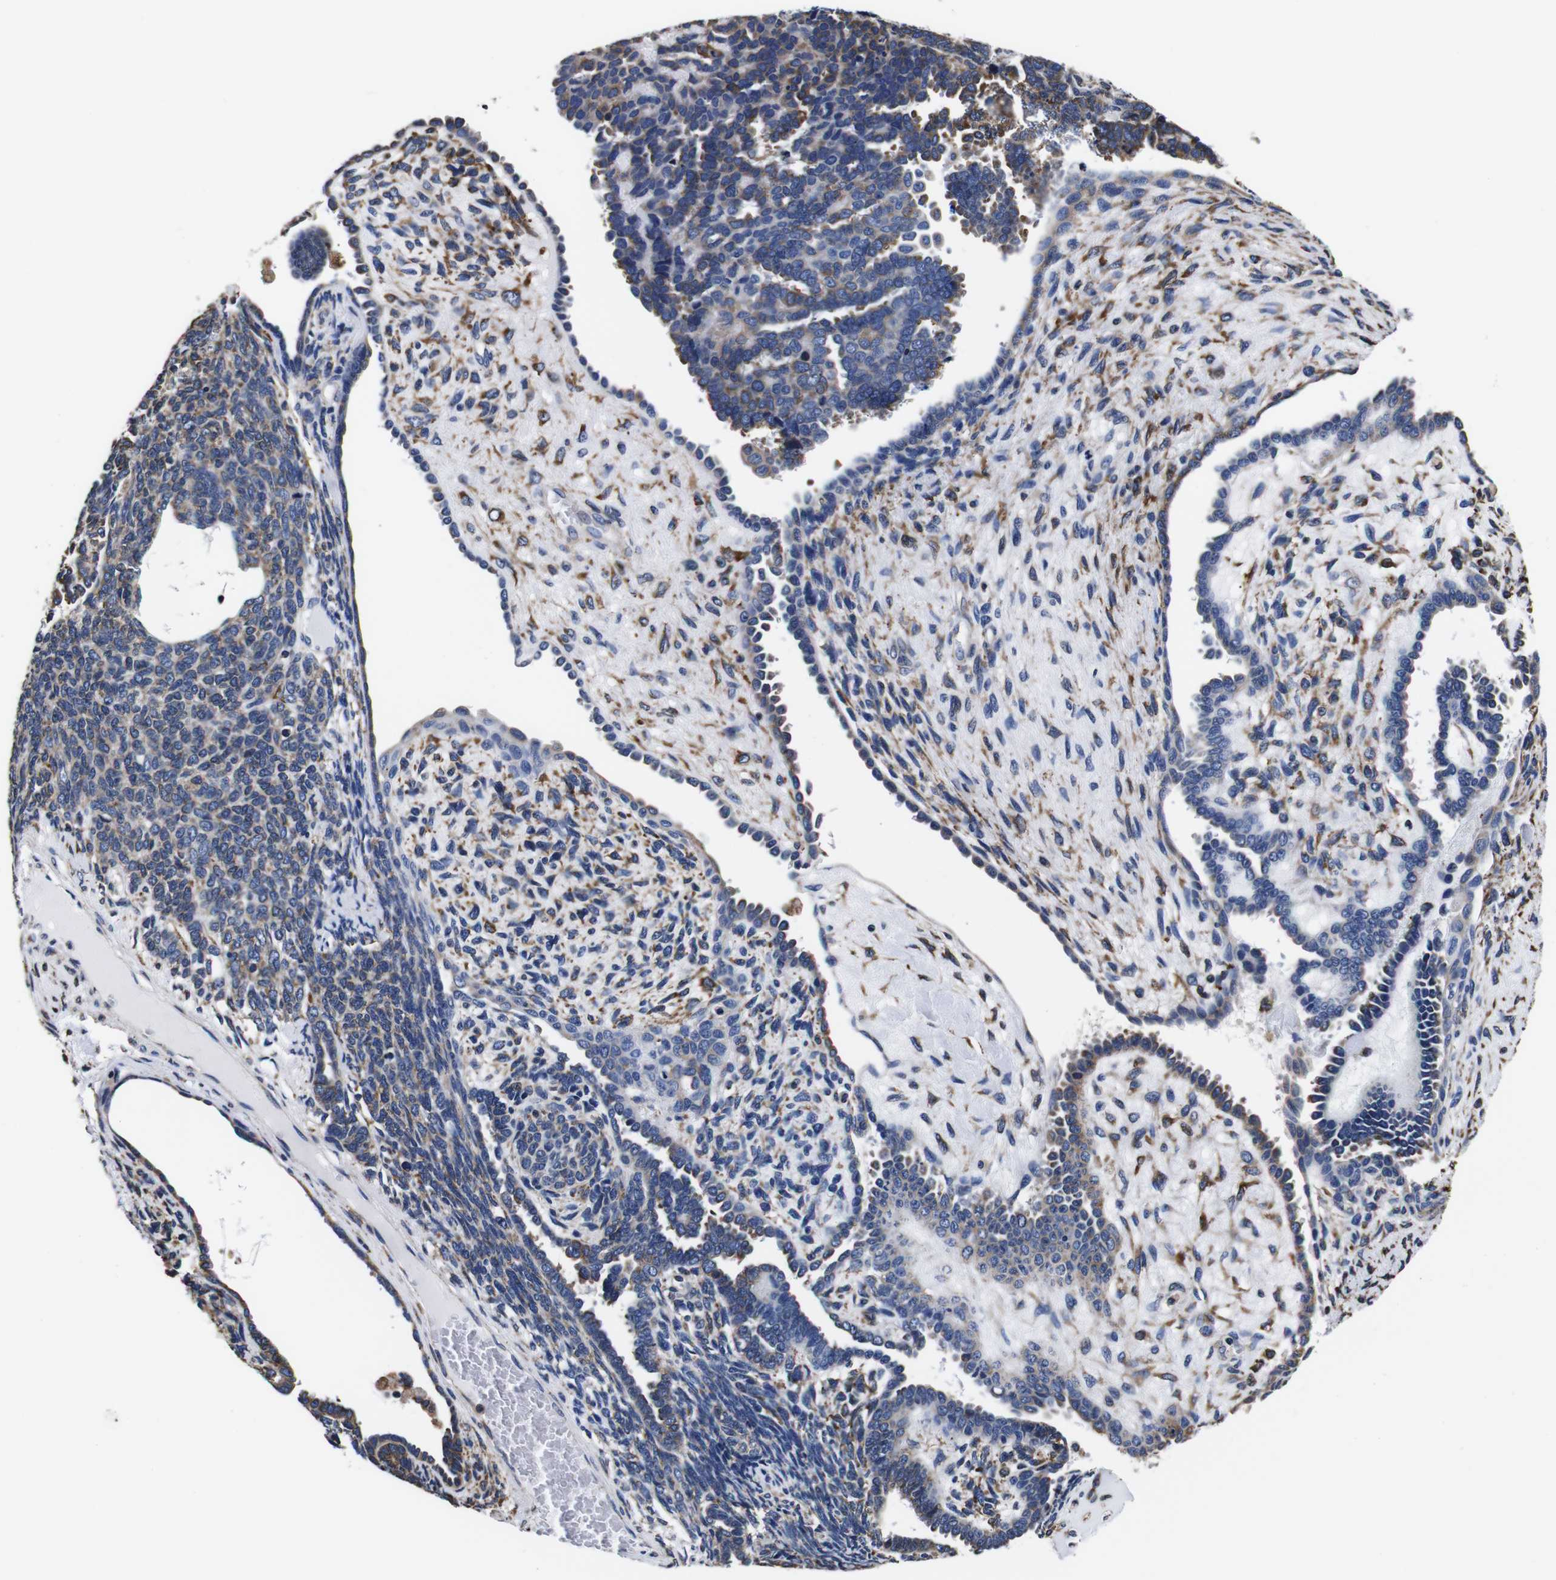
{"staining": {"intensity": "moderate", "quantity": "<25%", "location": "cytoplasmic/membranous"}, "tissue": "endometrial cancer", "cell_type": "Tumor cells", "image_type": "cancer", "snomed": [{"axis": "morphology", "description": "Neoplasm, malignant, NOS"}, {"axis": "topography", "description": "Endometrium"}], "caption": "Endometrial cancer was stained to show a protein in brown. There is low levels of moderate cytoplasmic/membranous staining in about <25% of tumor cells.", "gene": "PPIB", "patient": {"sex": "female", "age": 74}}